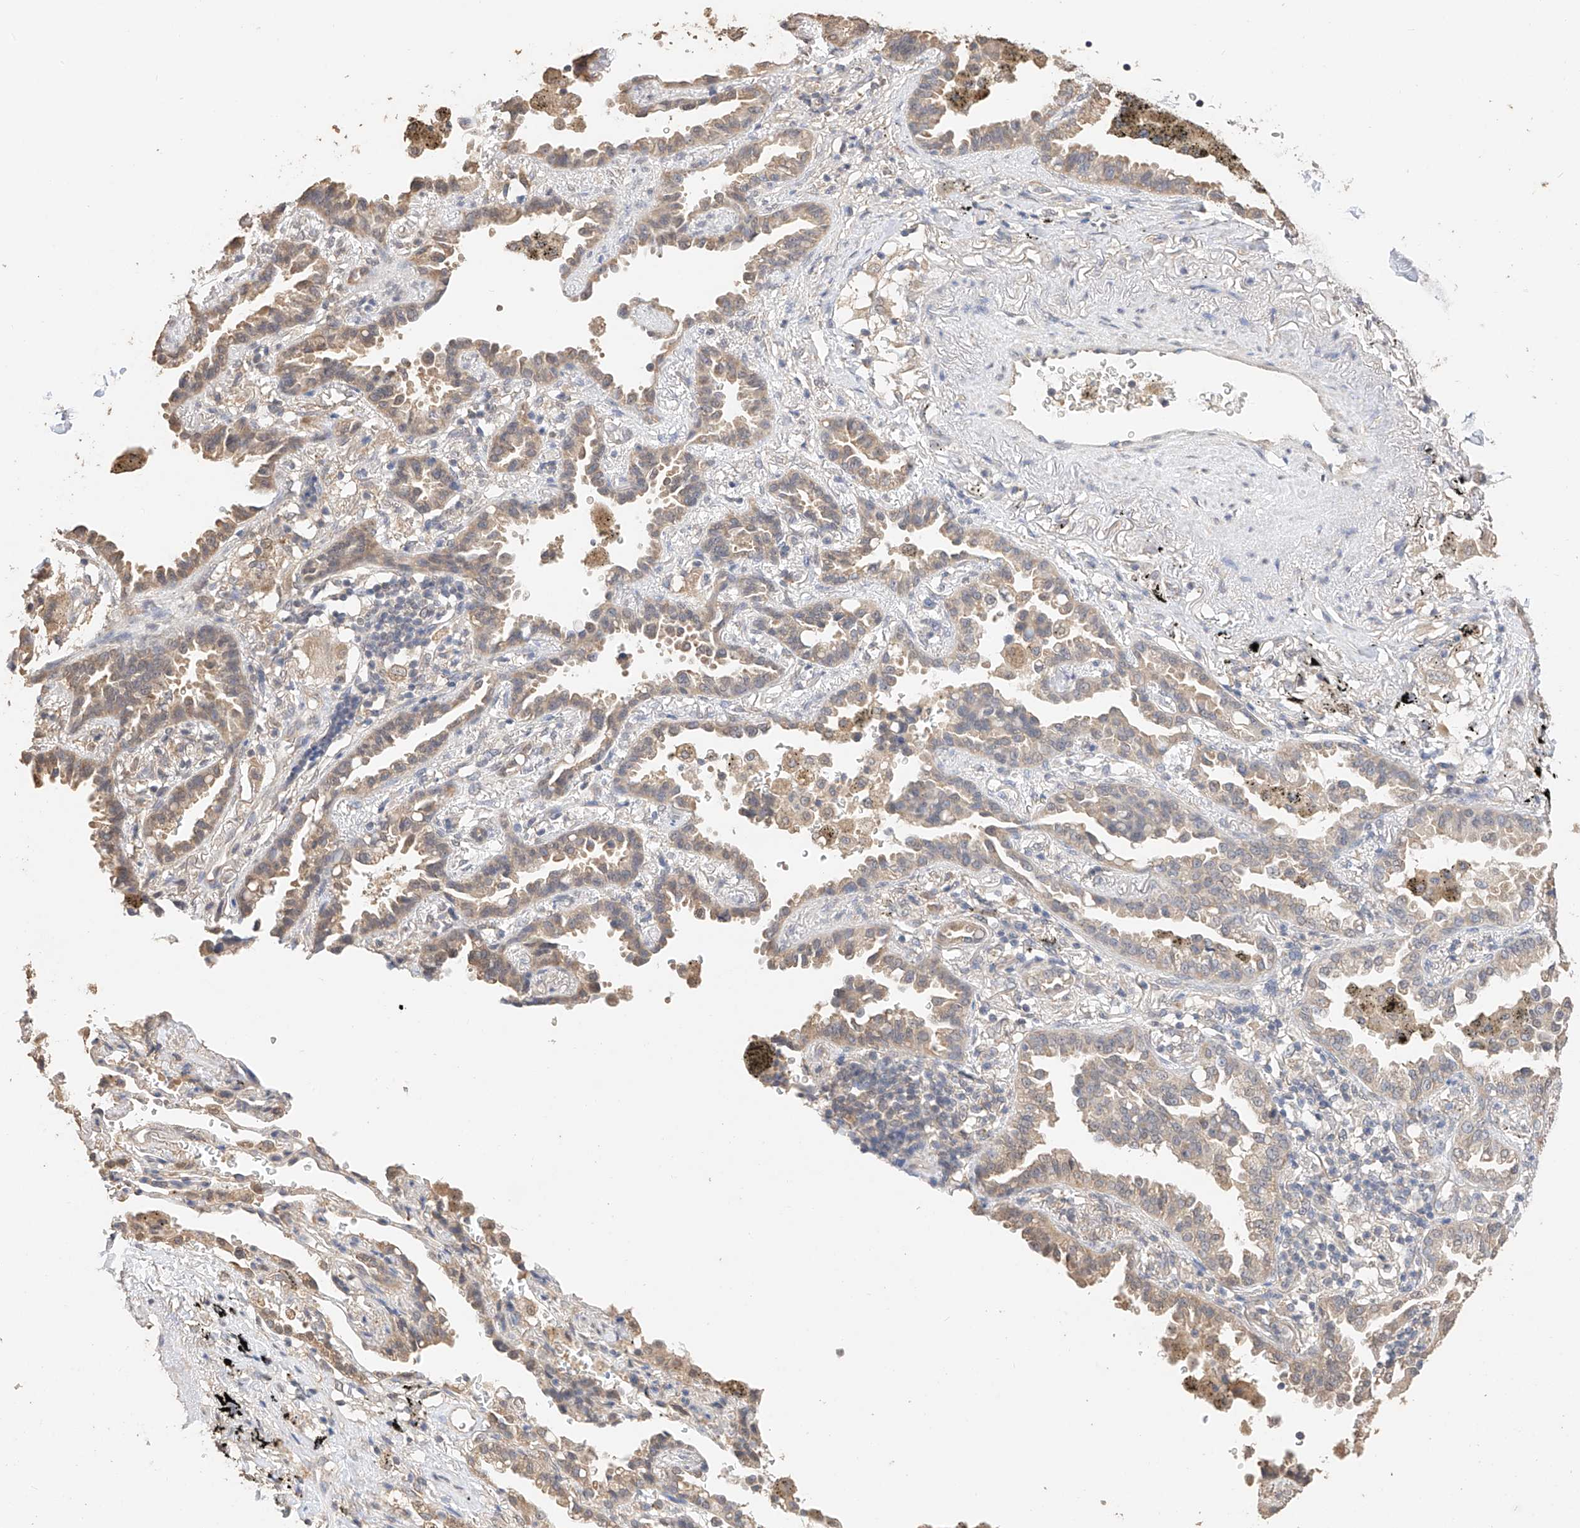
{"staining": {"intensity": "weak", "quantity": ">75%", "location": "cytoplasmic/membranous"}, "tissue": "lung cancer", "cell_type": "Tumor cells", "image_type": "cancer", "snomed": [{"axis": "morphology", "description": "Normal tissue, NOS"}, {"axis": "morphology", "description": "Adenocarcinoma, NOS"}, {"axis": "topography", "description": "Lung"}], "caption": "Protein expression analysis of lung cancer exhibits weak cytoplasmic/membranous expression in about >75% of tumor cells.", "gene": "IL22RA2", "patient": {"sex": "male", "age": 59}}